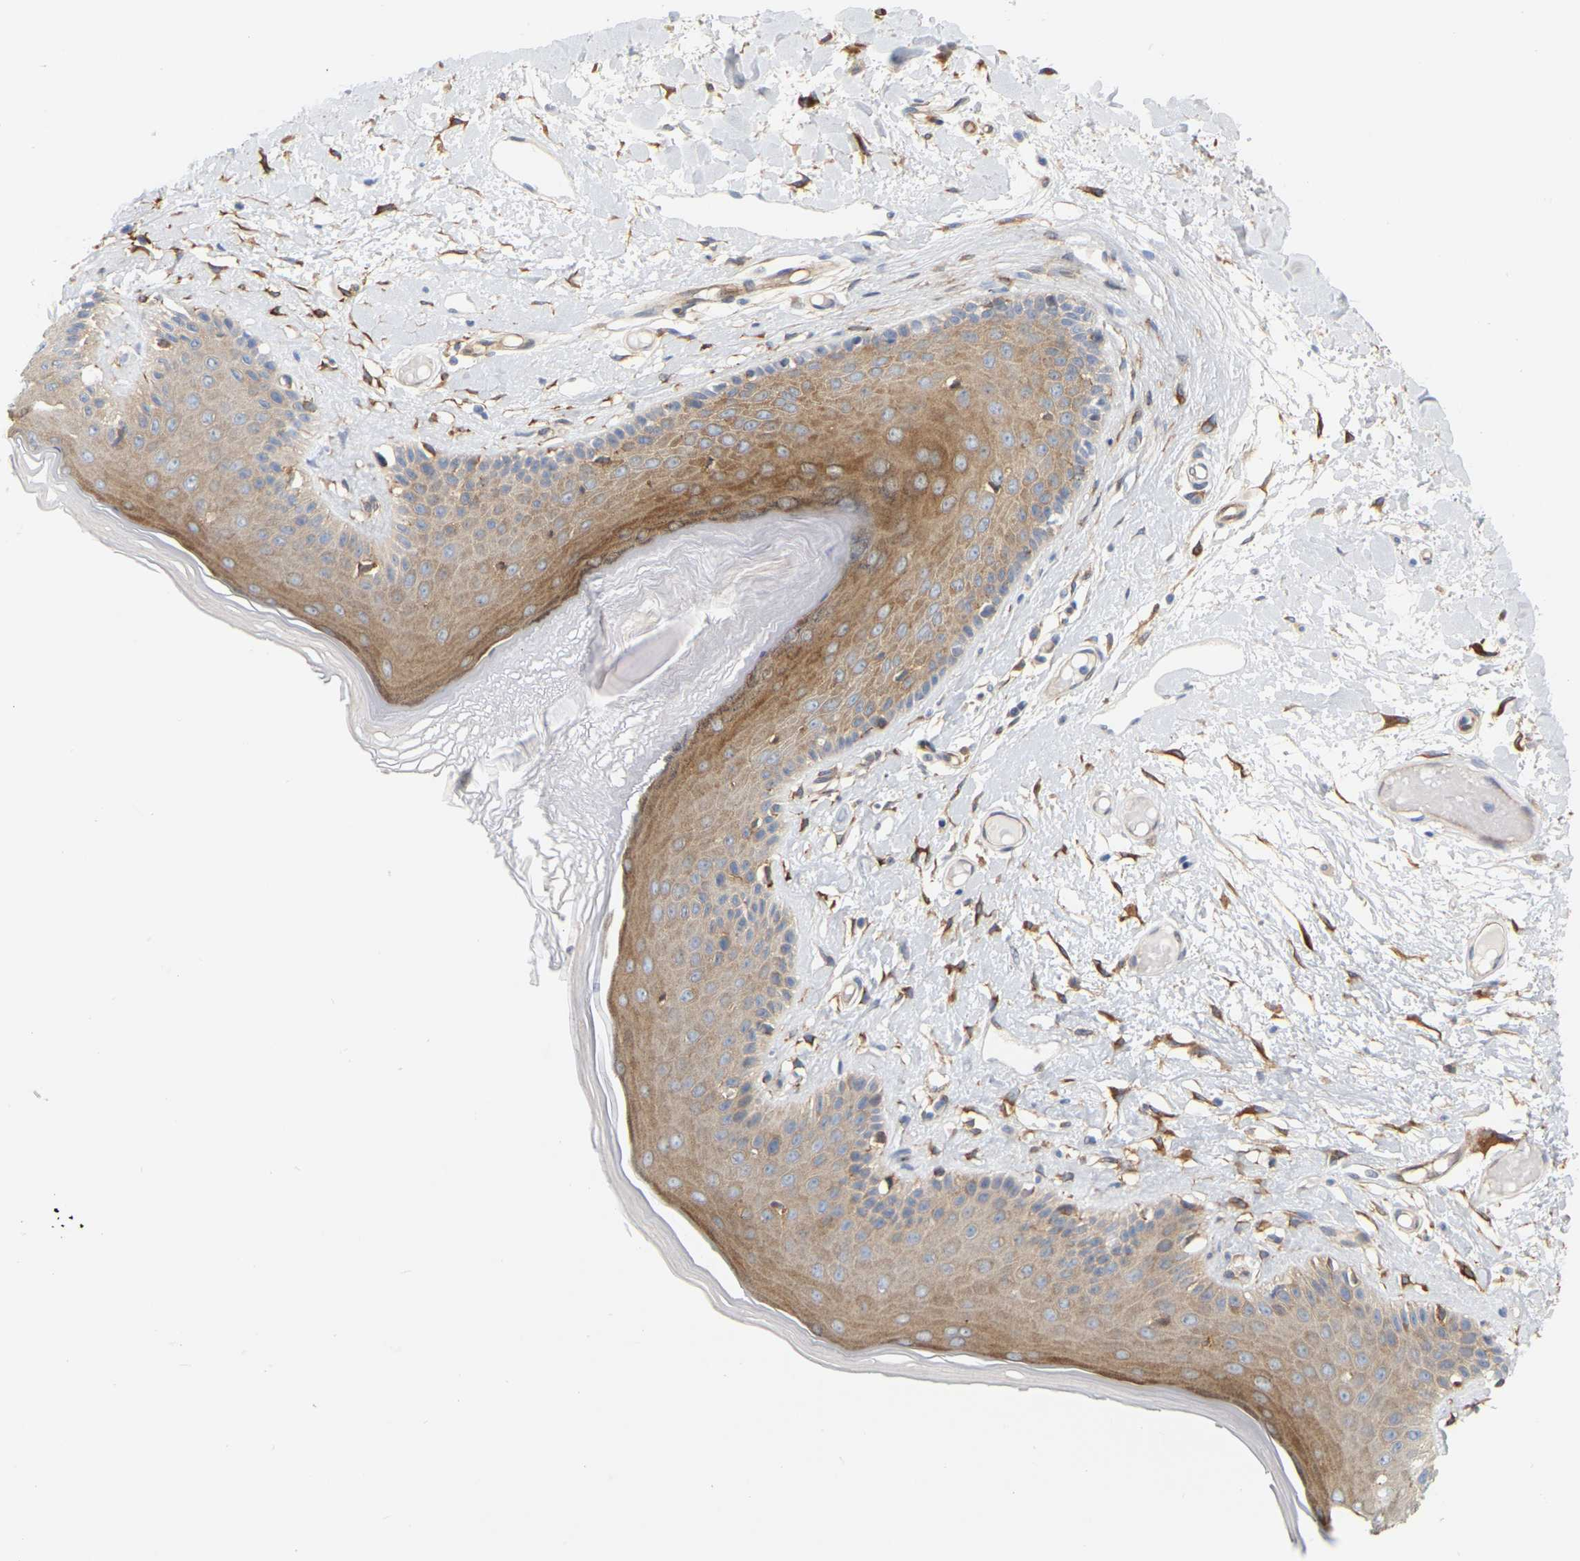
{"staining": {"intensity": "moderate", "quantity": ">75%", "location": "cytoplasmic/membranous"}, "tissue": "skin", "cell_type": "Epidermal cells", "image_type": "normal", "snomed": [{"axis": "morphology", "description": "Normal tissue, NOS"}, {"axis": "topography", "description": "Vulva"}], "caption": "The photomicrograph displays staining of benign skin, revealing moderate cytoplasmic/membranous protein expression (brown color) within epidermal cells.", "gene": "RAPH1", "patient": {"sex": "female", "age": 73}}